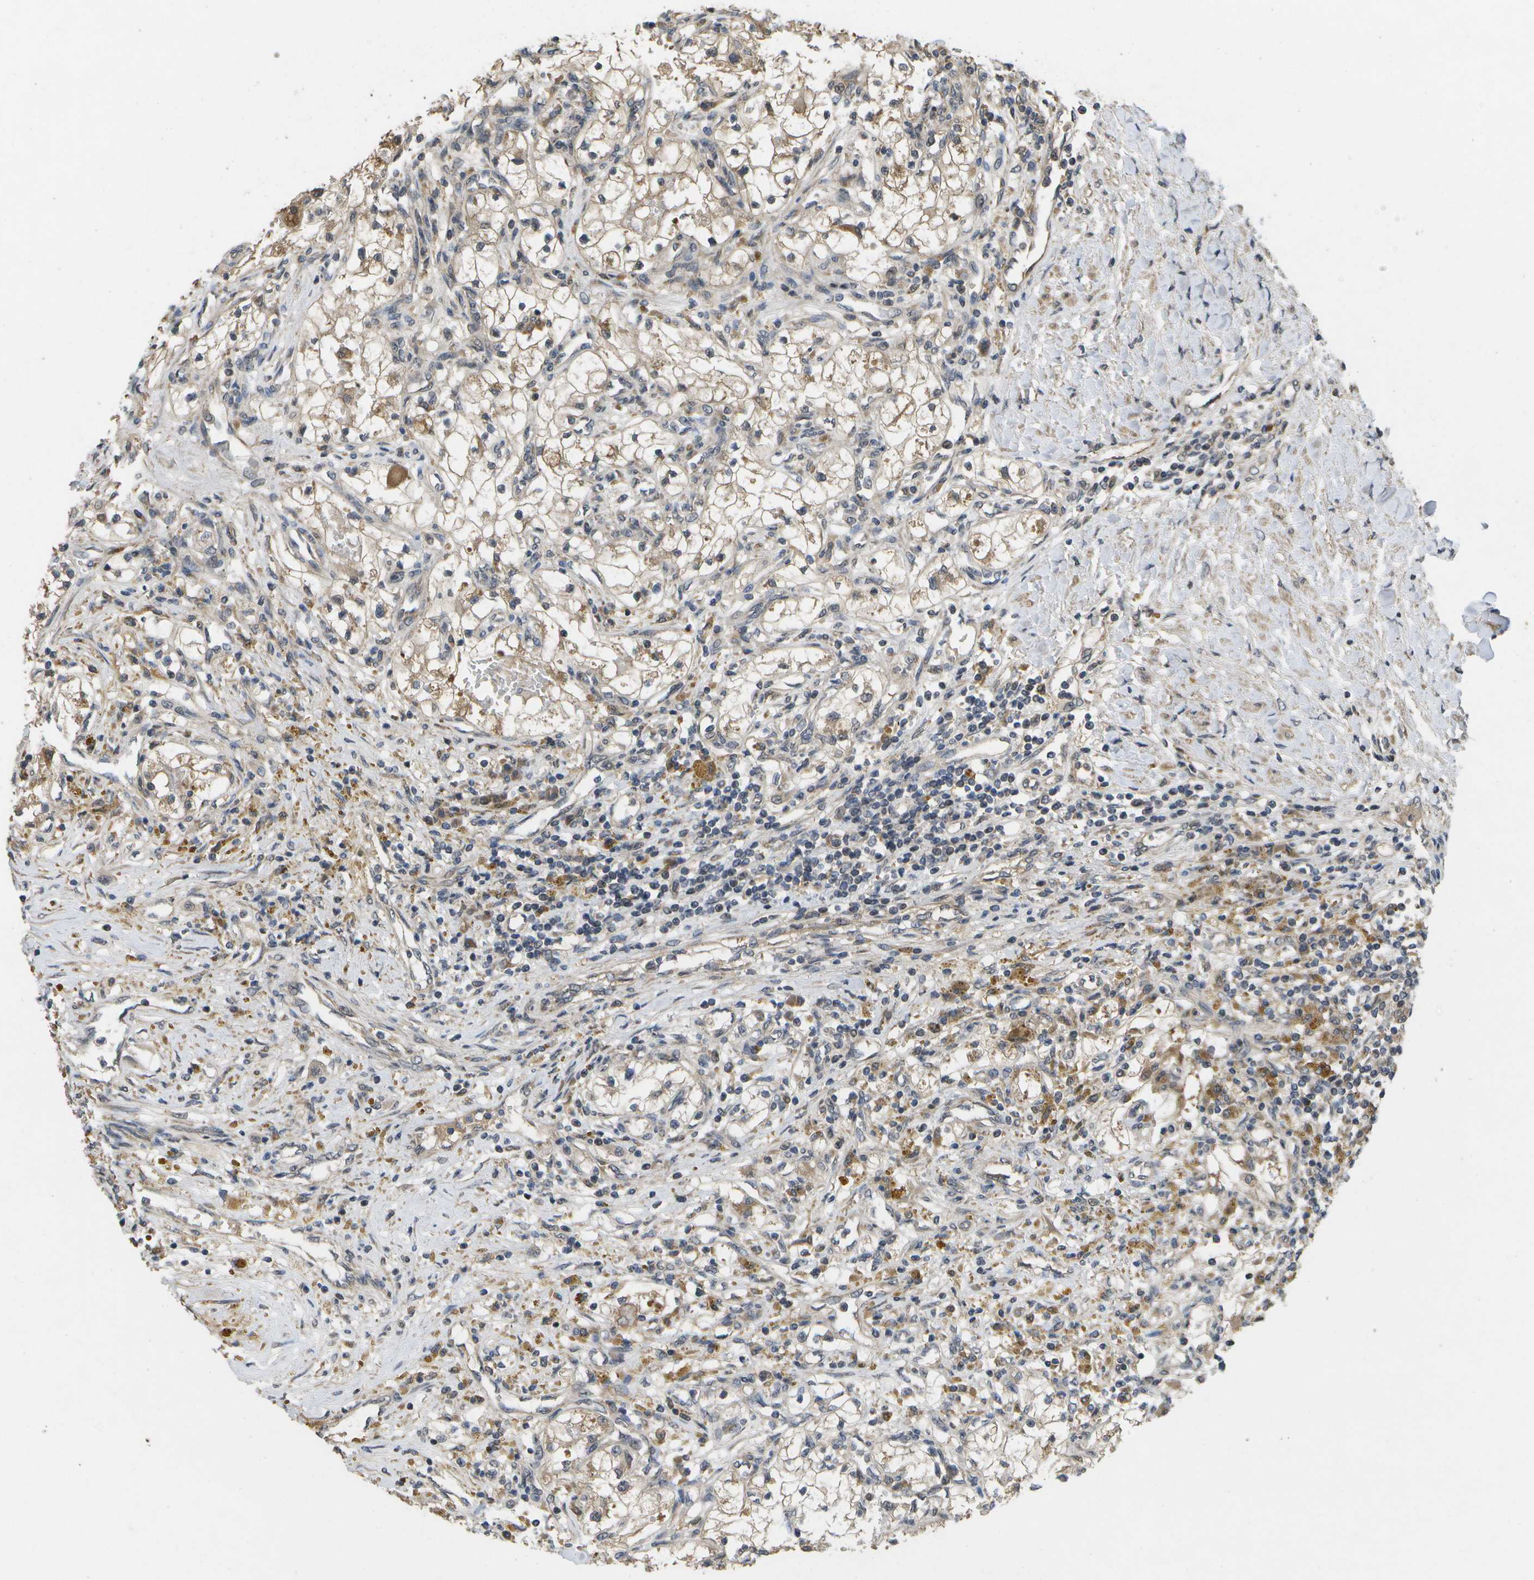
{"staining": {"intensity": "weak", "quantity": ">75%", "location": "cytoplasmic/membranous"}, "tissue": "renal cancer", "cell_type": "Tumor cells", "image_type": "cancer", "snomed": [{"axis": "morphology", "description": "Adenocarcinoma, NOS"}, {"axis": "topography", "description": "Kidney"}], "caption": "Immunohistochemical staining of adenocarcinoma (renal) demonstrates weak cytoplasmic/membranous protein positivity in about >75% of tumor cells. Immunohistochemistry (ihc) stains the protein of interest in brown and the nuclei are stained blue.", "gene": "ALAS1", "patient": {"sex": "male", "age": 68}}